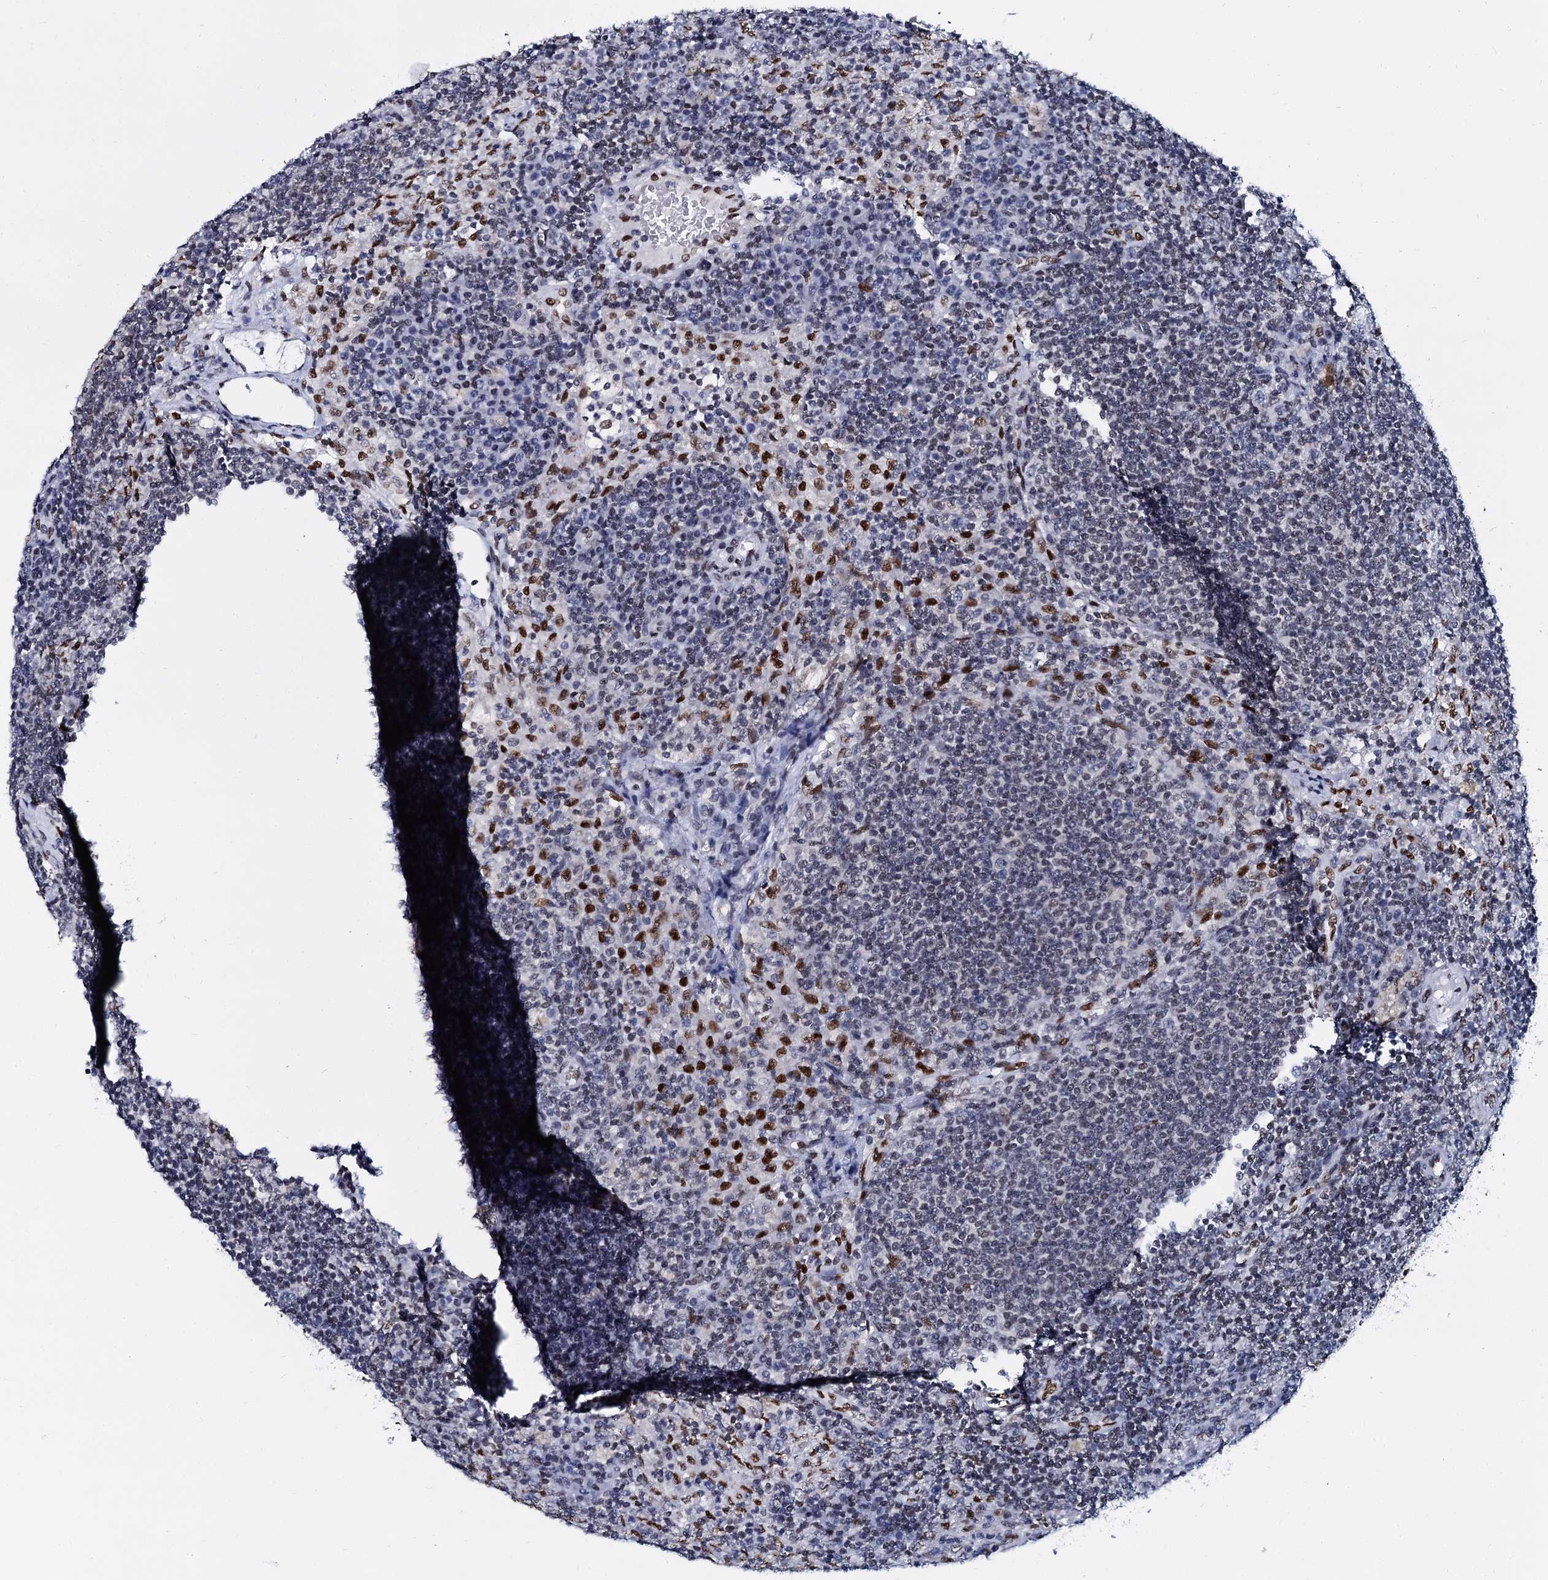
{"staining": {"intensity": "weak", "quantity": "<25%", "location": "nuclear"}, "tissue": "lymph node", "cell_type": "Germinal center cells", "image_type": "normal", "snomed": [{"axis": "morphology", "description": "Normal tissue, NOS"}, {"axis": "topography", "description": "Lymph node"}], "caption": "Histopathology image shows no significant protein positivity in germinal center cells of unremarkable lymph node. (Brightfield microscopy of DAB (3,3'-diaminobenzidine) immunohistochemistry (IHC) at high magnification).", "gene": "CMAS", "patient": {"sex": "female", "age": 70}}